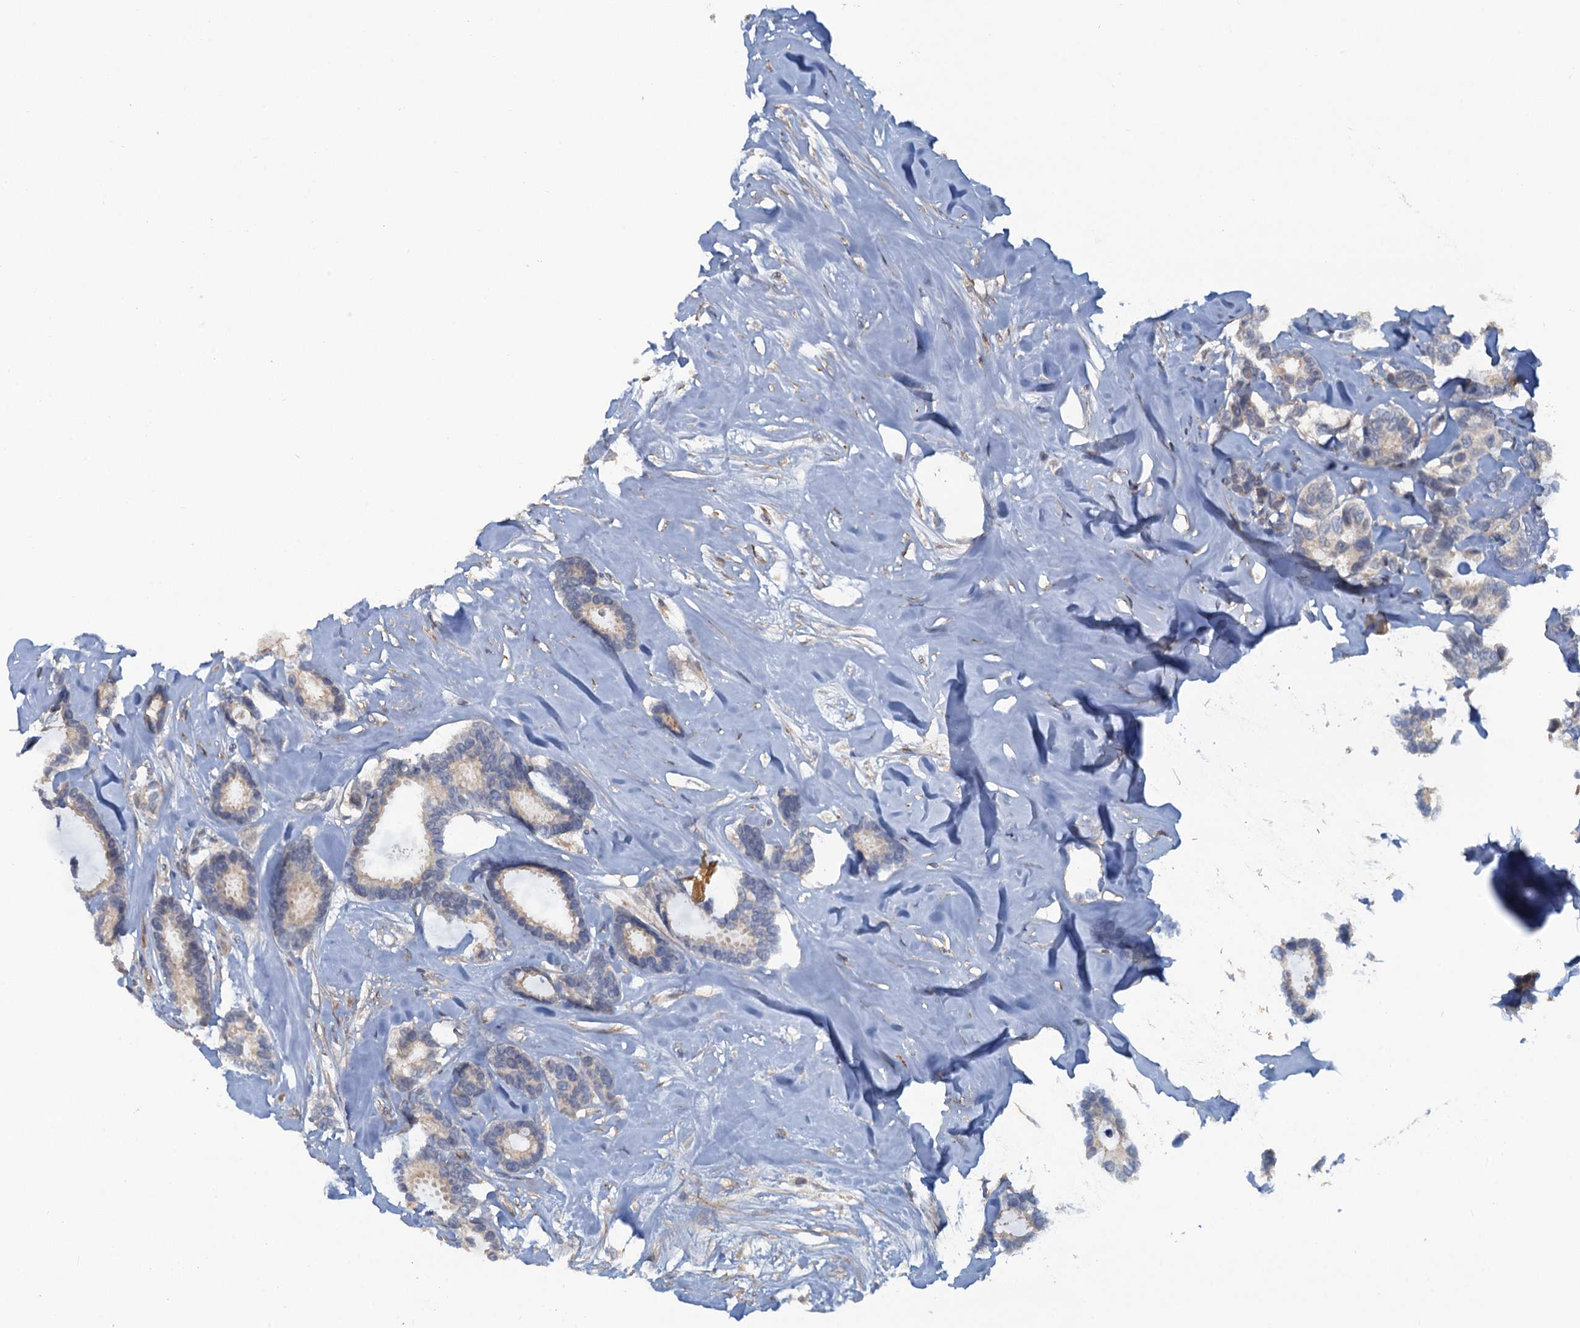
{"staining": {"intensity": "negative", "quantity": "none", "location": "none"}, "tissue": "breast cancer", "cell_type": "Tumor cells", "image_type": "cancer", "snomed": [{"axis": "morphology", "description": "Duct carcinoma"}, {"axis": "topography", "description": "Breast"}], "caption": "Immunohistochemical staining of infiltrating ductal carcinoma (breast) exhibits no significant staining in tumor cells.", "gene": "MYO16", "patient": {"sex": "female", "age": 87}}